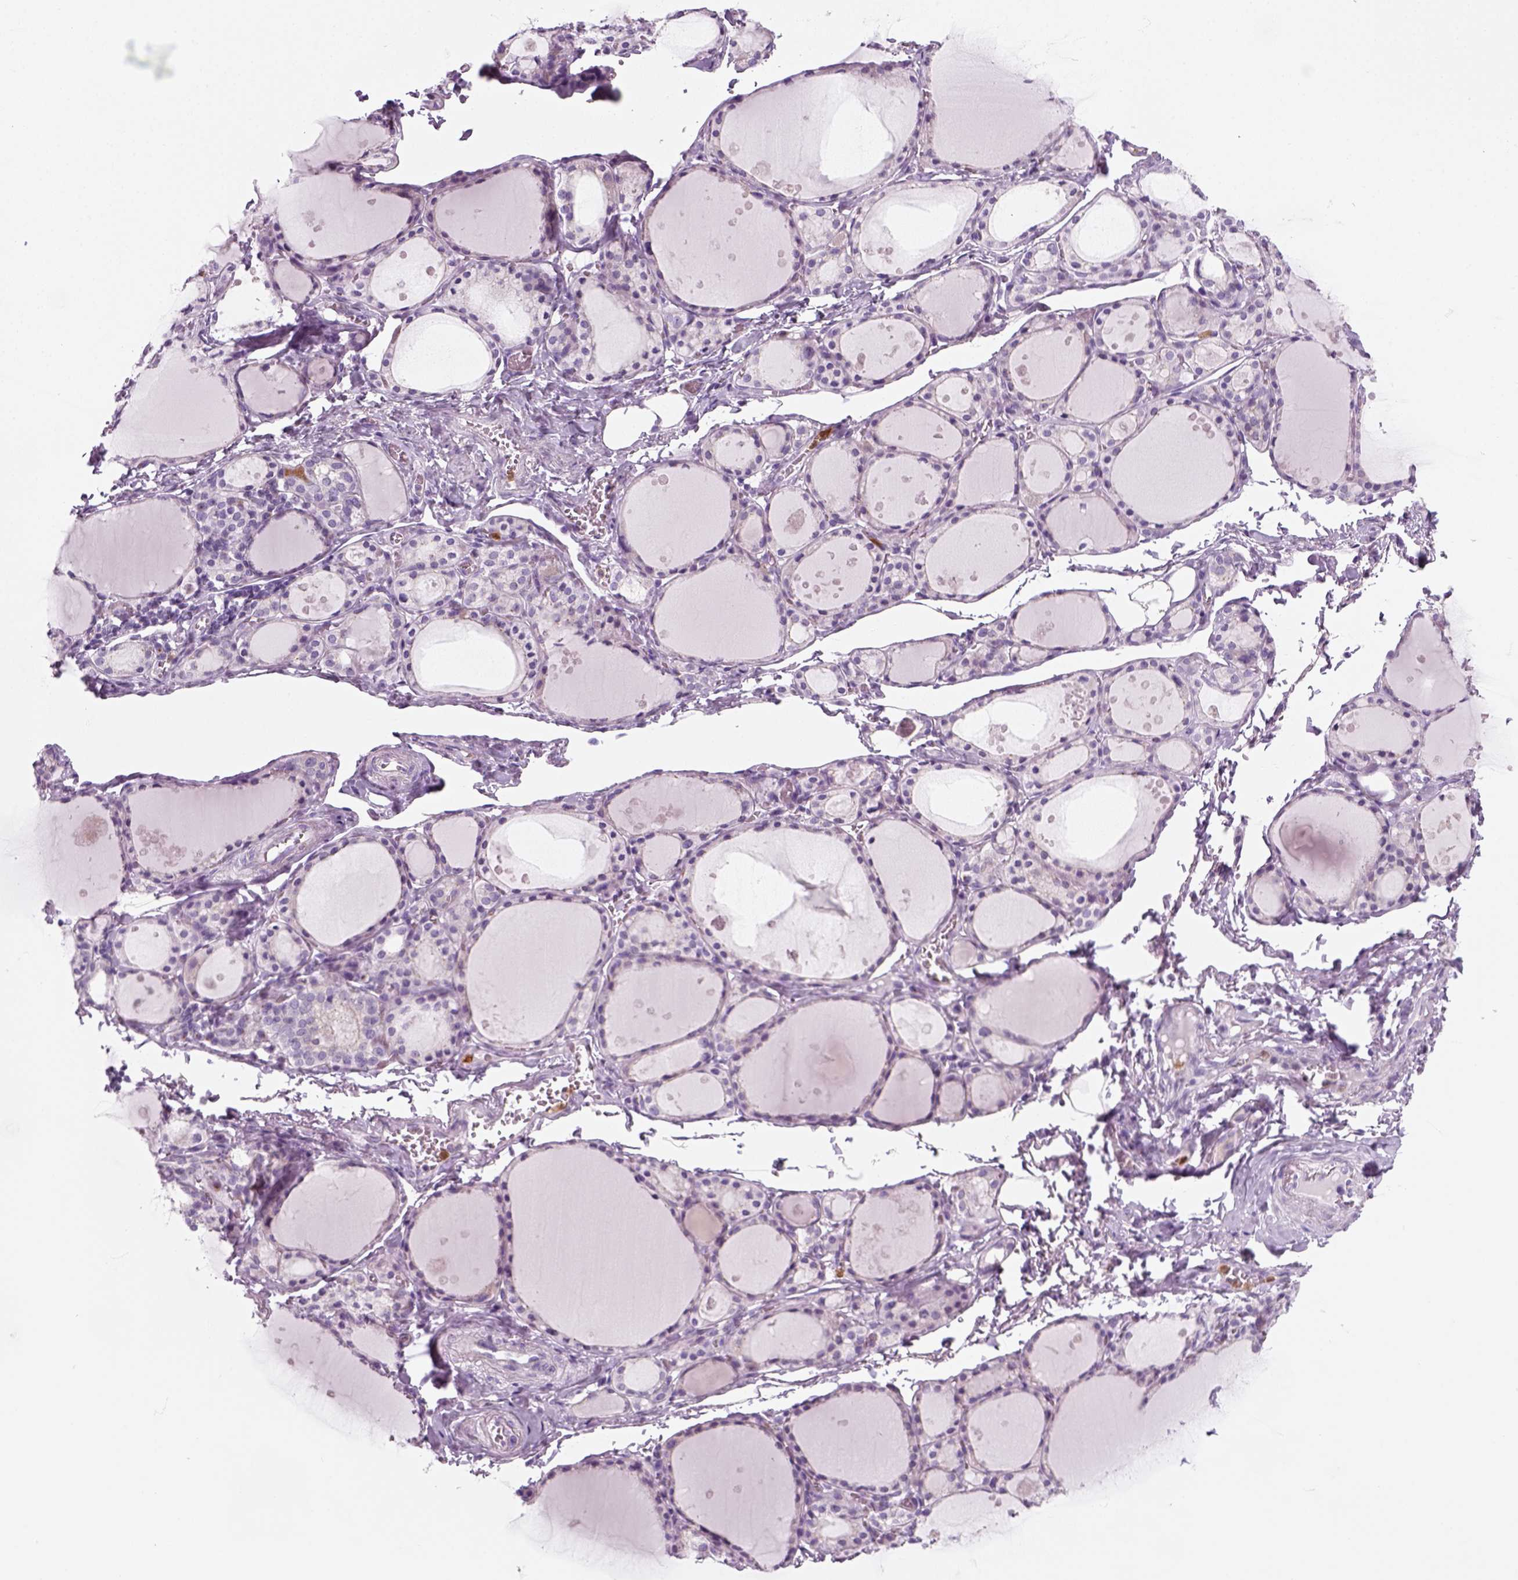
{"staining": {"intensity": "negative", "quantity": "none", "location": "none"}, "tissue": "thyroid gland", "cell_type": "Glandular cells", "image_type": "normal", "snomed": [{"axis": "morphology", "description": "Normal tissue, NOS"}, {"axis": "topography", "description": "Thyroid gland"}], "caption": "High magnification brightfield microscopy of normal thyroid gland stained with DAB (3,3'-diaminobenzidine) (brown) and counterstained with hematoxylin (blue): glandular cells show no significant expression. (DAB (3,3'-diaminobenzidine) immunohistochemistry visualized using brightfield microscopy, high magnification).", "gene": "IL4", "patient": {"sex": "male", "age": 68}}